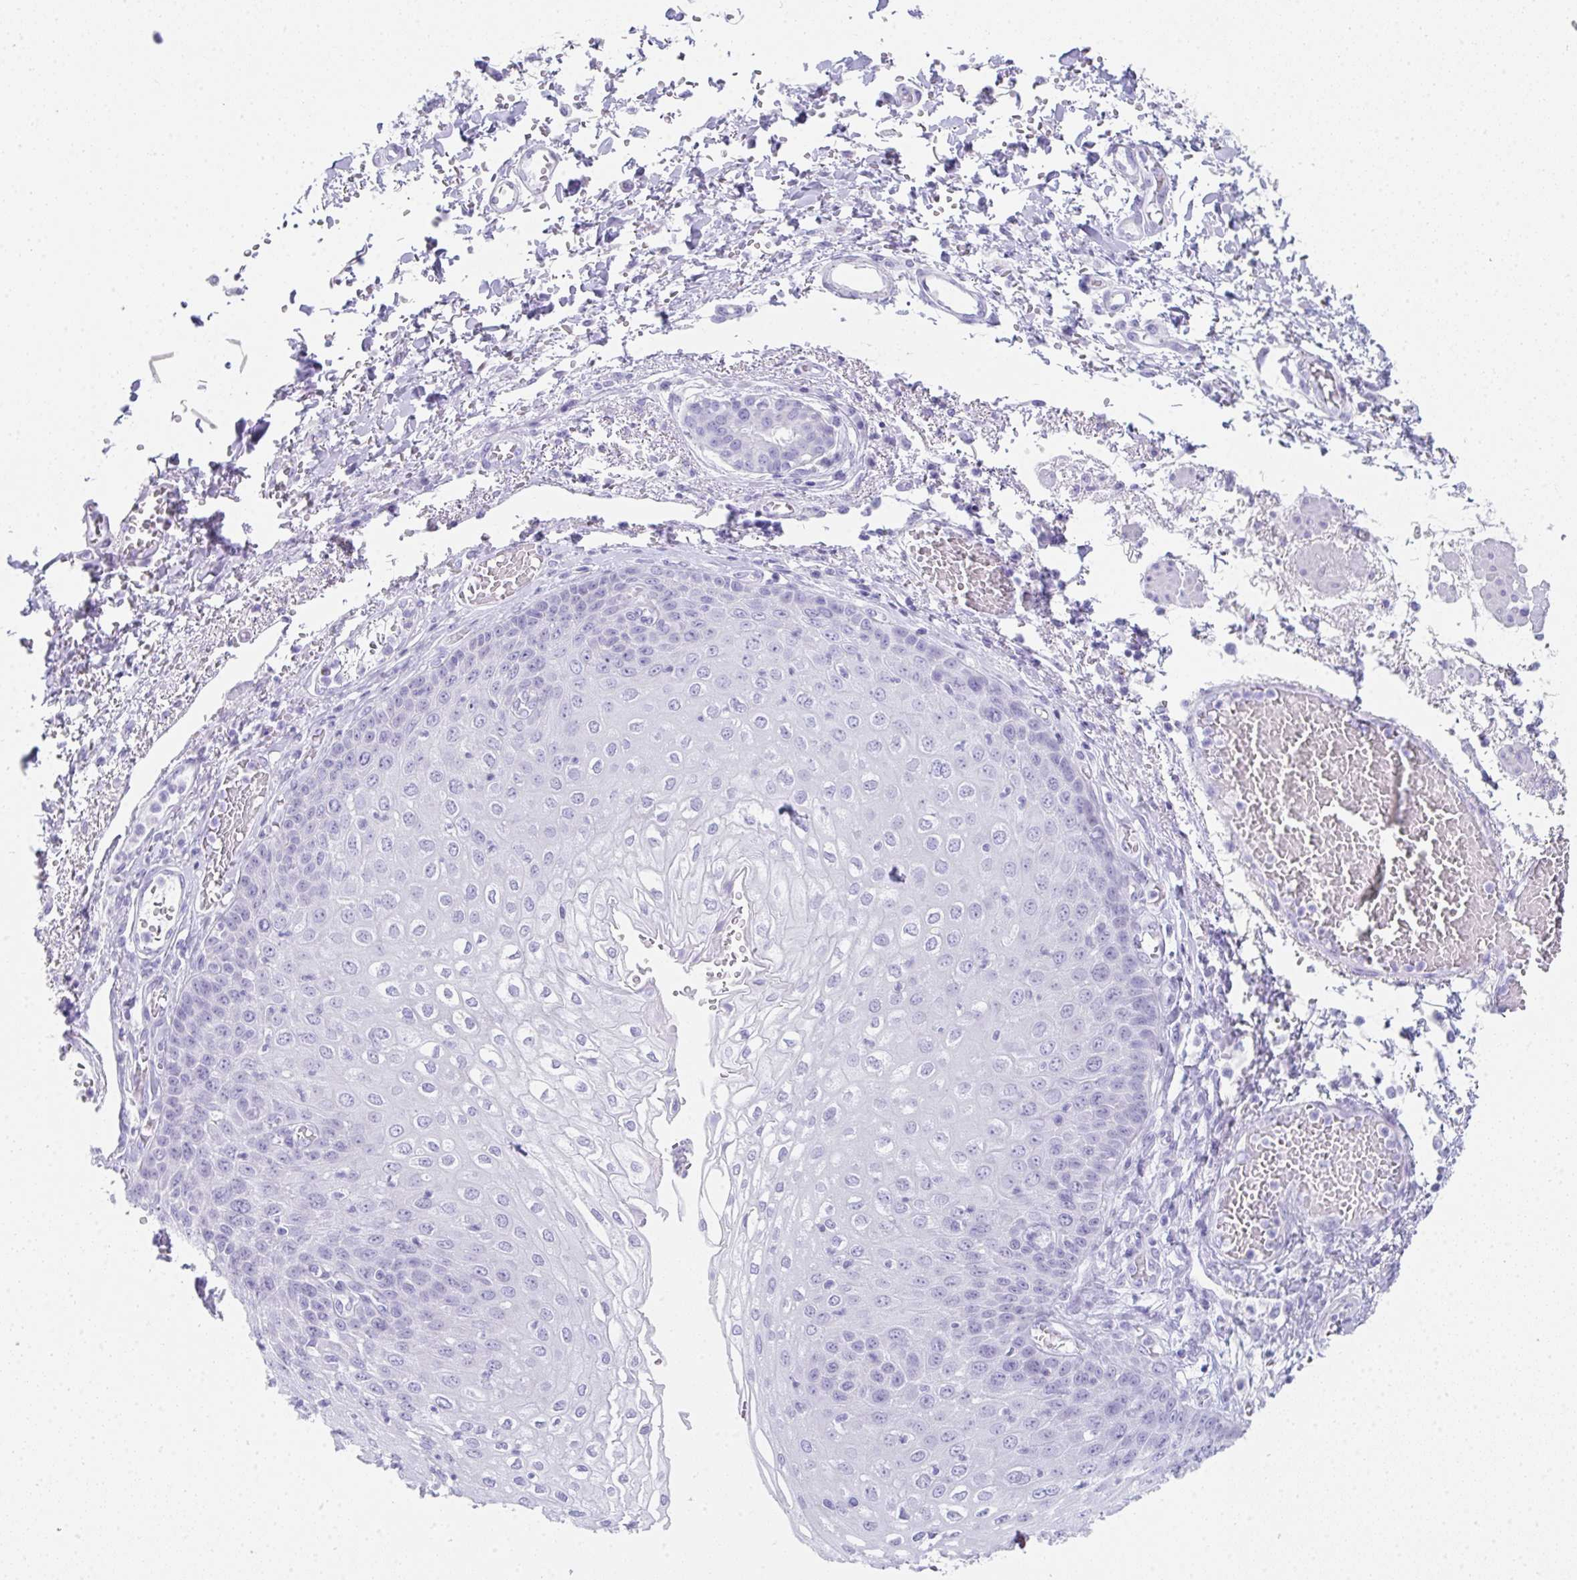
{"staining": {"intensity": "negative", "quantity": "none", "location": "none"}, "tissue": "esophagus", "cell_type": "Squamous epithelial cells", "image_type": "normal", "snomed": [{"axis": "morphology", "description": "Normal tissue, NOS"}, {"axis": "morphology", "description": "Adenocarcinoma, NOS"}, {"axis": "topography", "description": "Esophagus"}], "caption": "A high-resolution micrograph shows immunohistochemistry (IHC) staining of benign esophagus, which demonstrates no significant staining in squamous epithelial cells. (Immunohistochemistry, brightfield microscopy, high magnification).", "gene": "RLF", "patient": {"sex": "male", "age": 81}}